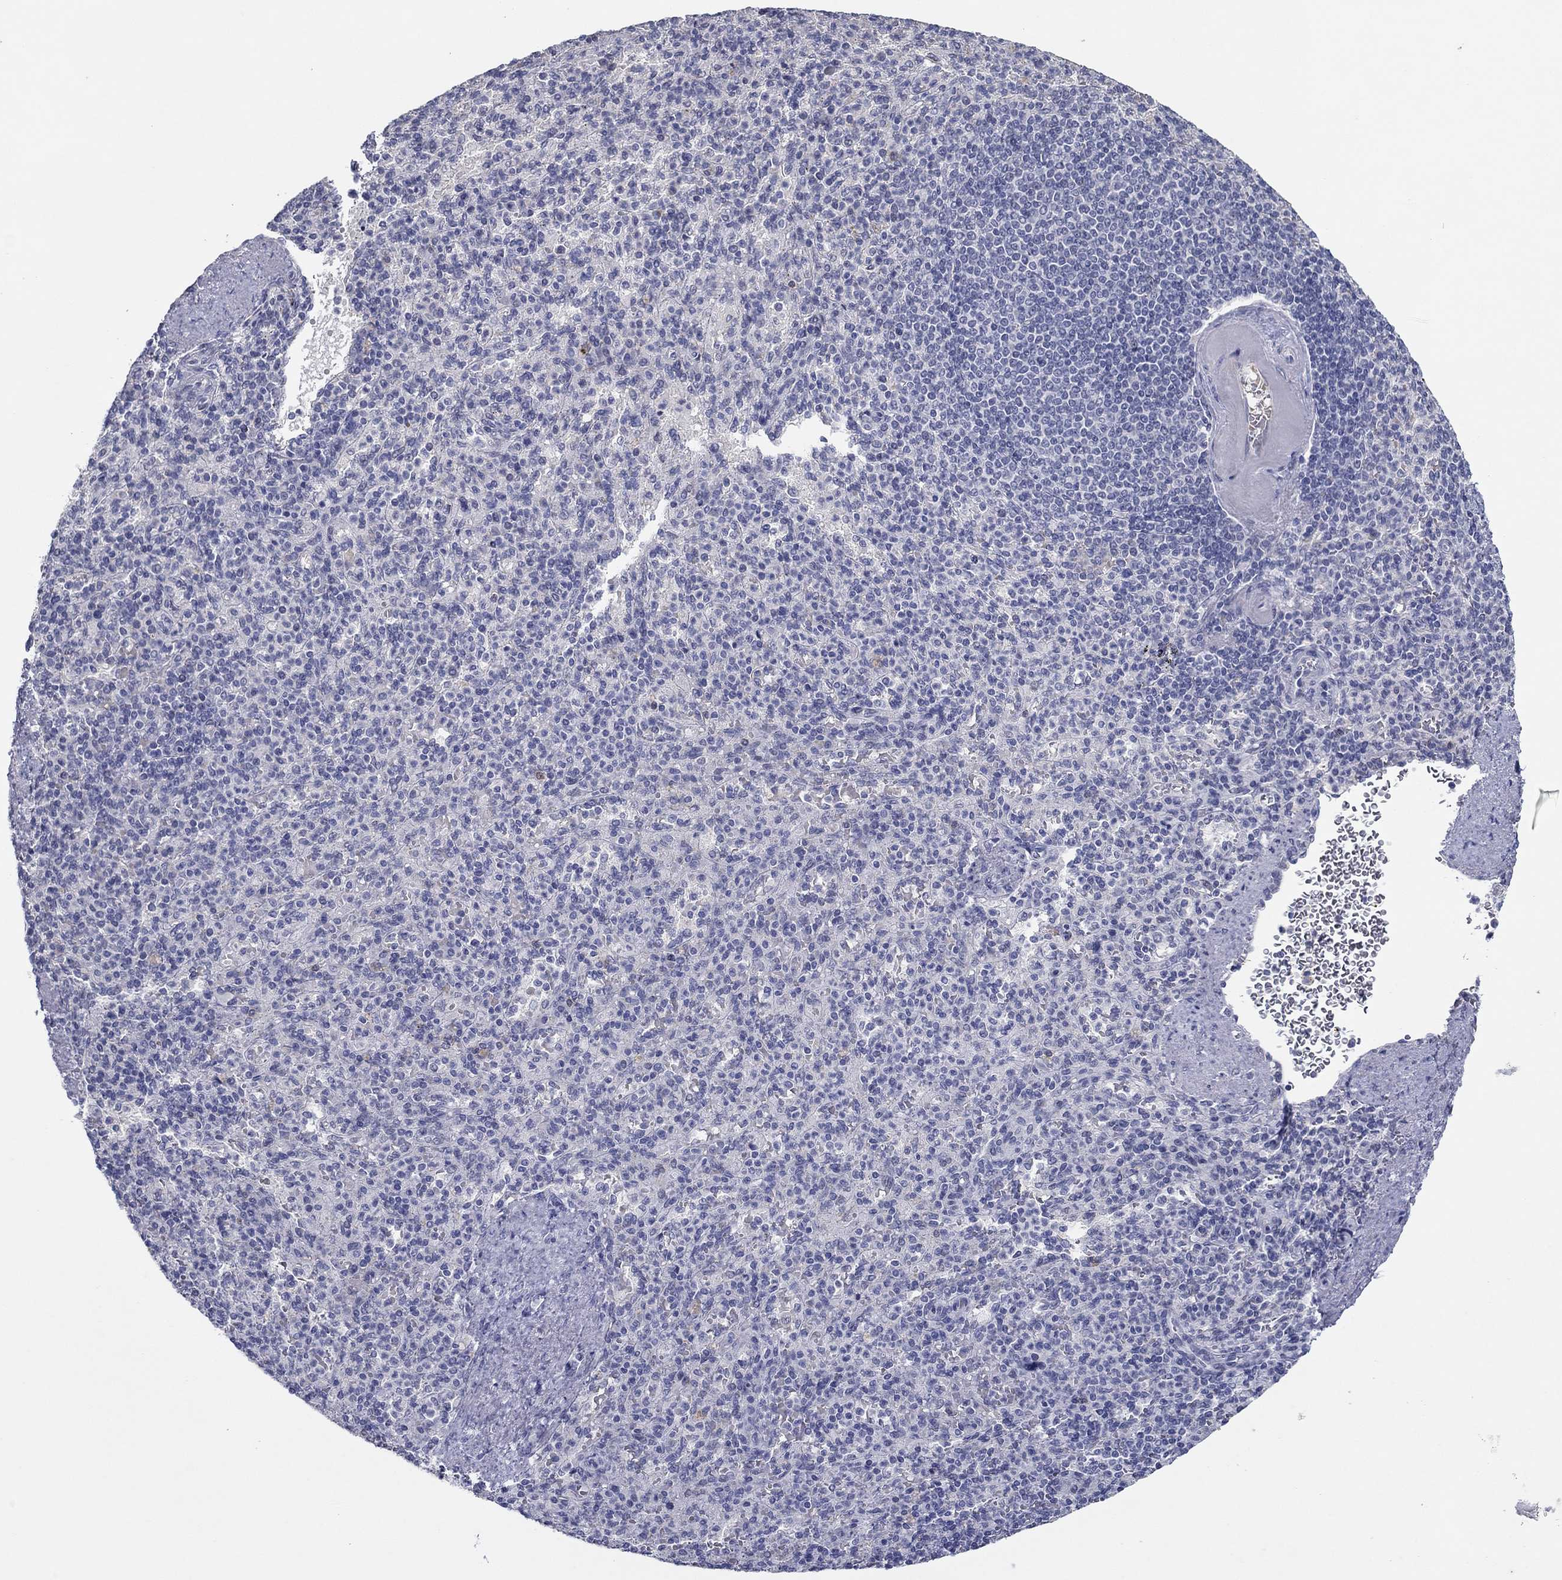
{"staining": {"intensity": "negative", "quantity": "none", "location": "none"}, "tissue": "spleen", "cell_type": "Cells in red pulp", "image_type": "normal", "snomed": [{"axis": "morphology", "description": "Normal tissue, NOS"}, {"axis": "topography", "description": "Spleen"}], "caption": "Cells in red pulp show no significant expression in normal spleen. The staining was performed using DAB (3,3'-diaminobenzidine) to visualize the protein expression in brown, while the nuclei were stained in blue with hematoxylin (Magnification: 20x).", "gene": "ITGAE", "patient": {"sex": "female", "age": 74}}